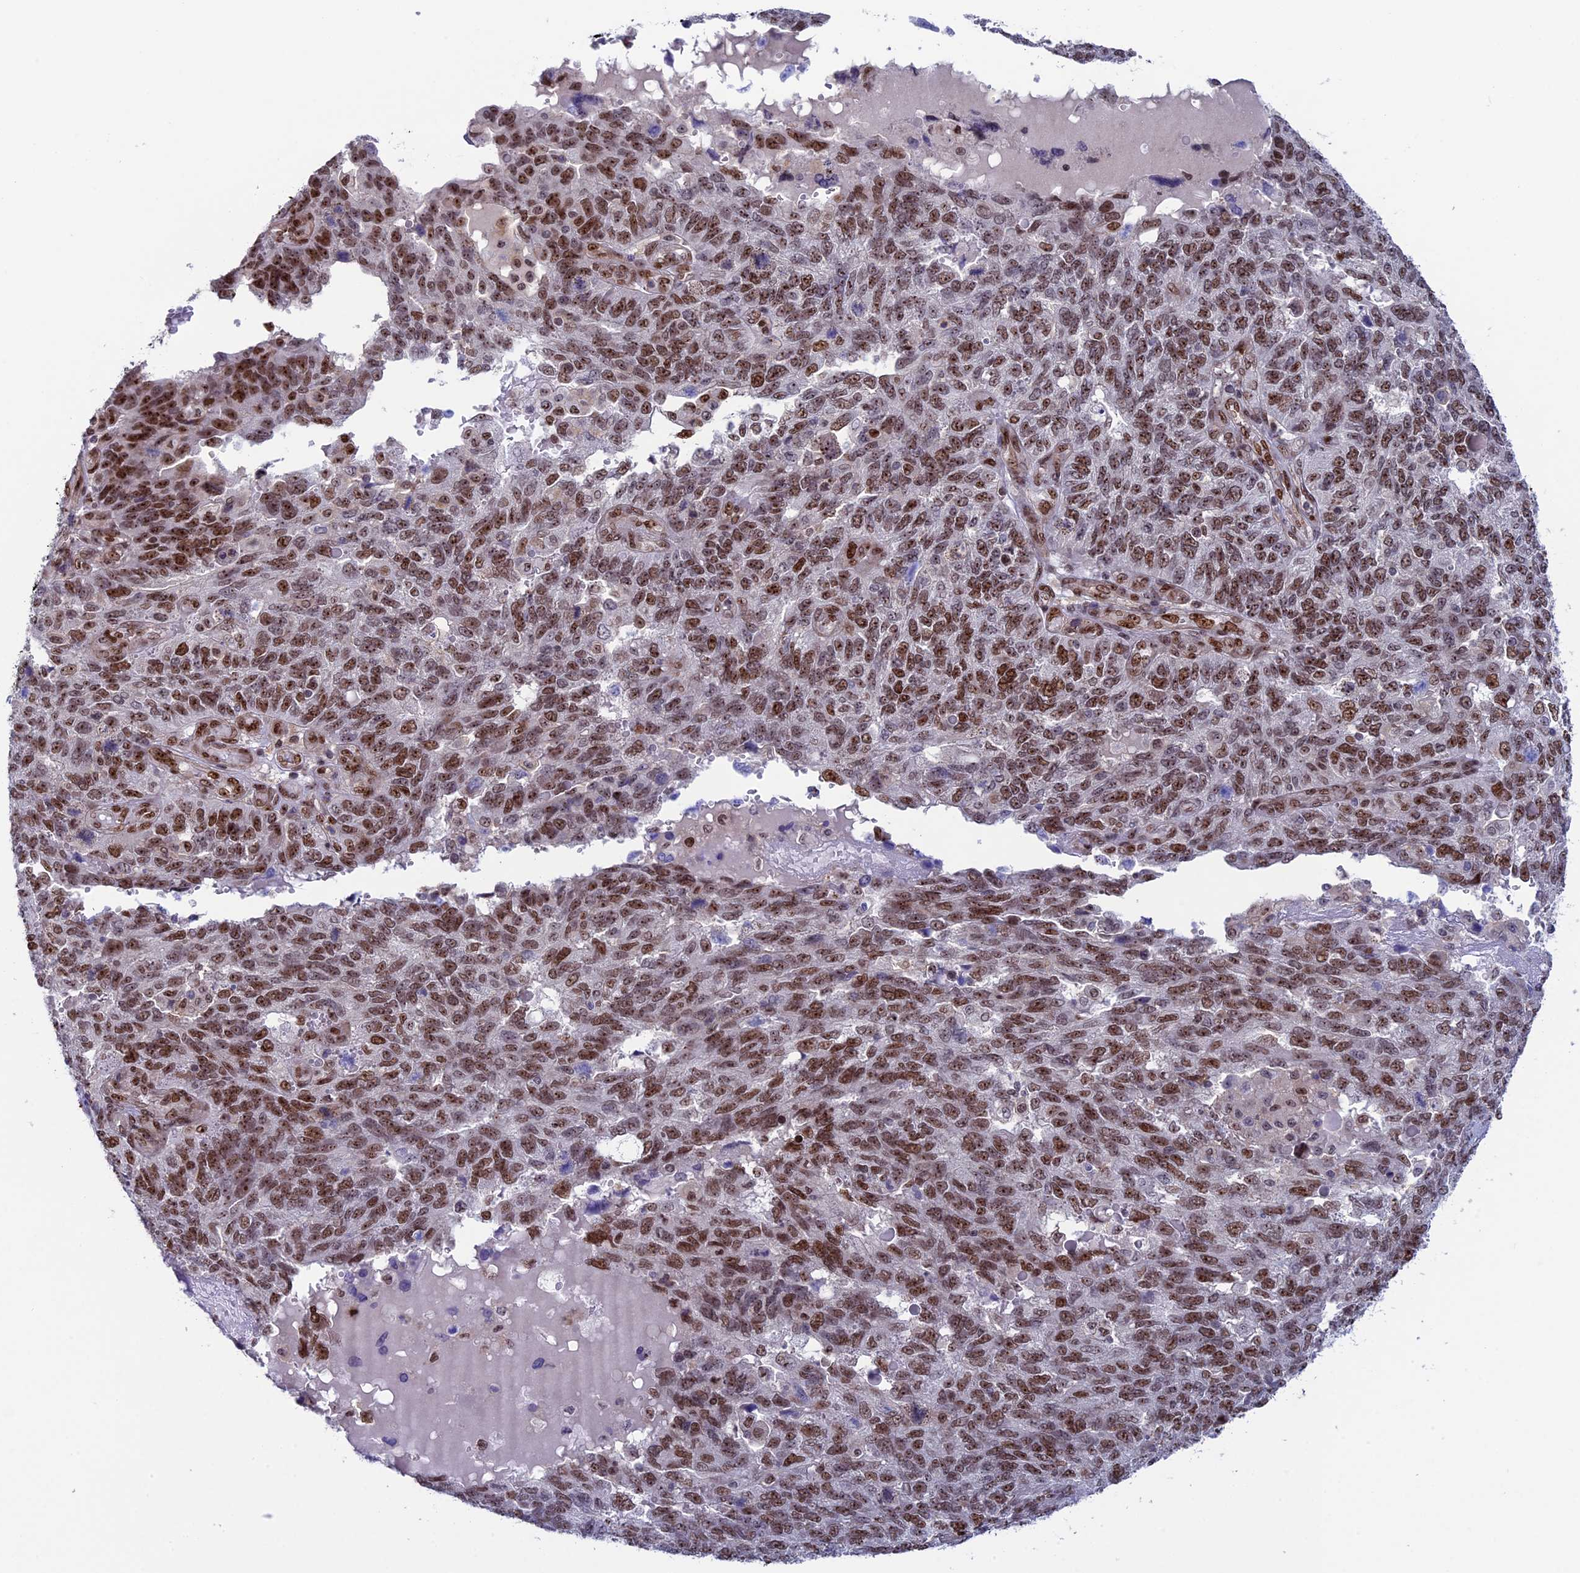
{"staining": {"intensity": "moderate", "quantity": ">75%", "location": "nuclear"}, "tissue": "endometrial cancer", "cell_type": "Tumor cells", "image_type": "cancer", "snomed": [{"axis": "morphology", "description": "Adenocarcinoma, NOS"}, {"axis": "topography", "description": "Endometrium"}], "caption": "DAB (3,3'-diaminobenzidine) immunohistochemical staining of adenocarcinoma (endometrial) shows moderate nuclear protein staining in about >75% of tumor cells.", "gene": "CCDC86", "patient": {"sex": "female", "age": 66}}